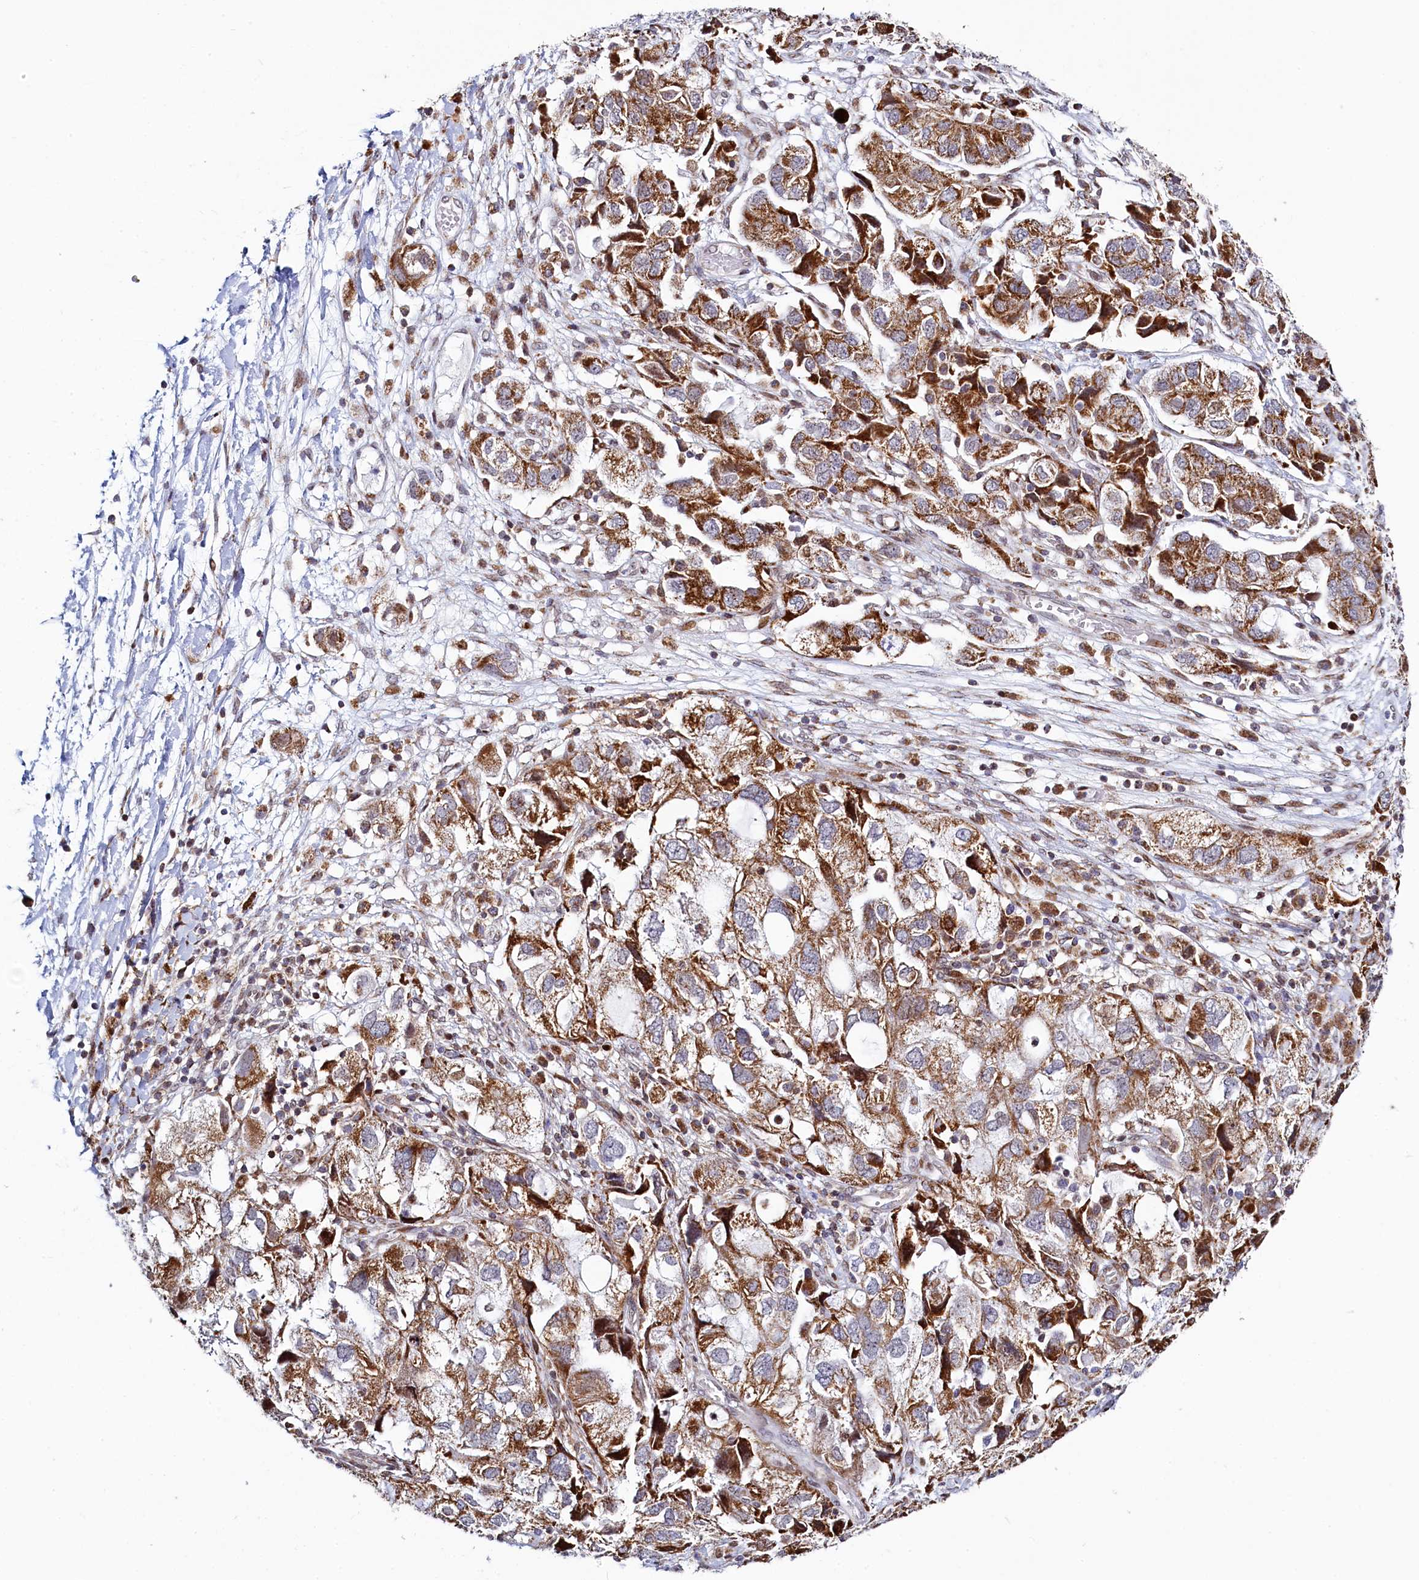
{"staining": {"intensity": "moderate", "quantity": ">75%", "location": "cytoplasmic/membranous"}, "tissue": "ovarian cancer", "cell_type": "Tumor cells", "image_type": "cancer", "snomed": [{"axis": "morphology", "description": "Carcinoma, NOS"}, {"axis": "morphology", "description": "Cystadenocarcinoma, serous, NOS"}, {"axis": "topography", "description": "Ovary"}], "caption": "An image of human ovarian cancer stained for a protein demonstrates moderate cytoplasmic/membranous brown staining in tumor cells.", "gene": "HDGFL3", "patient": {"sex": "female", "age": 69}}